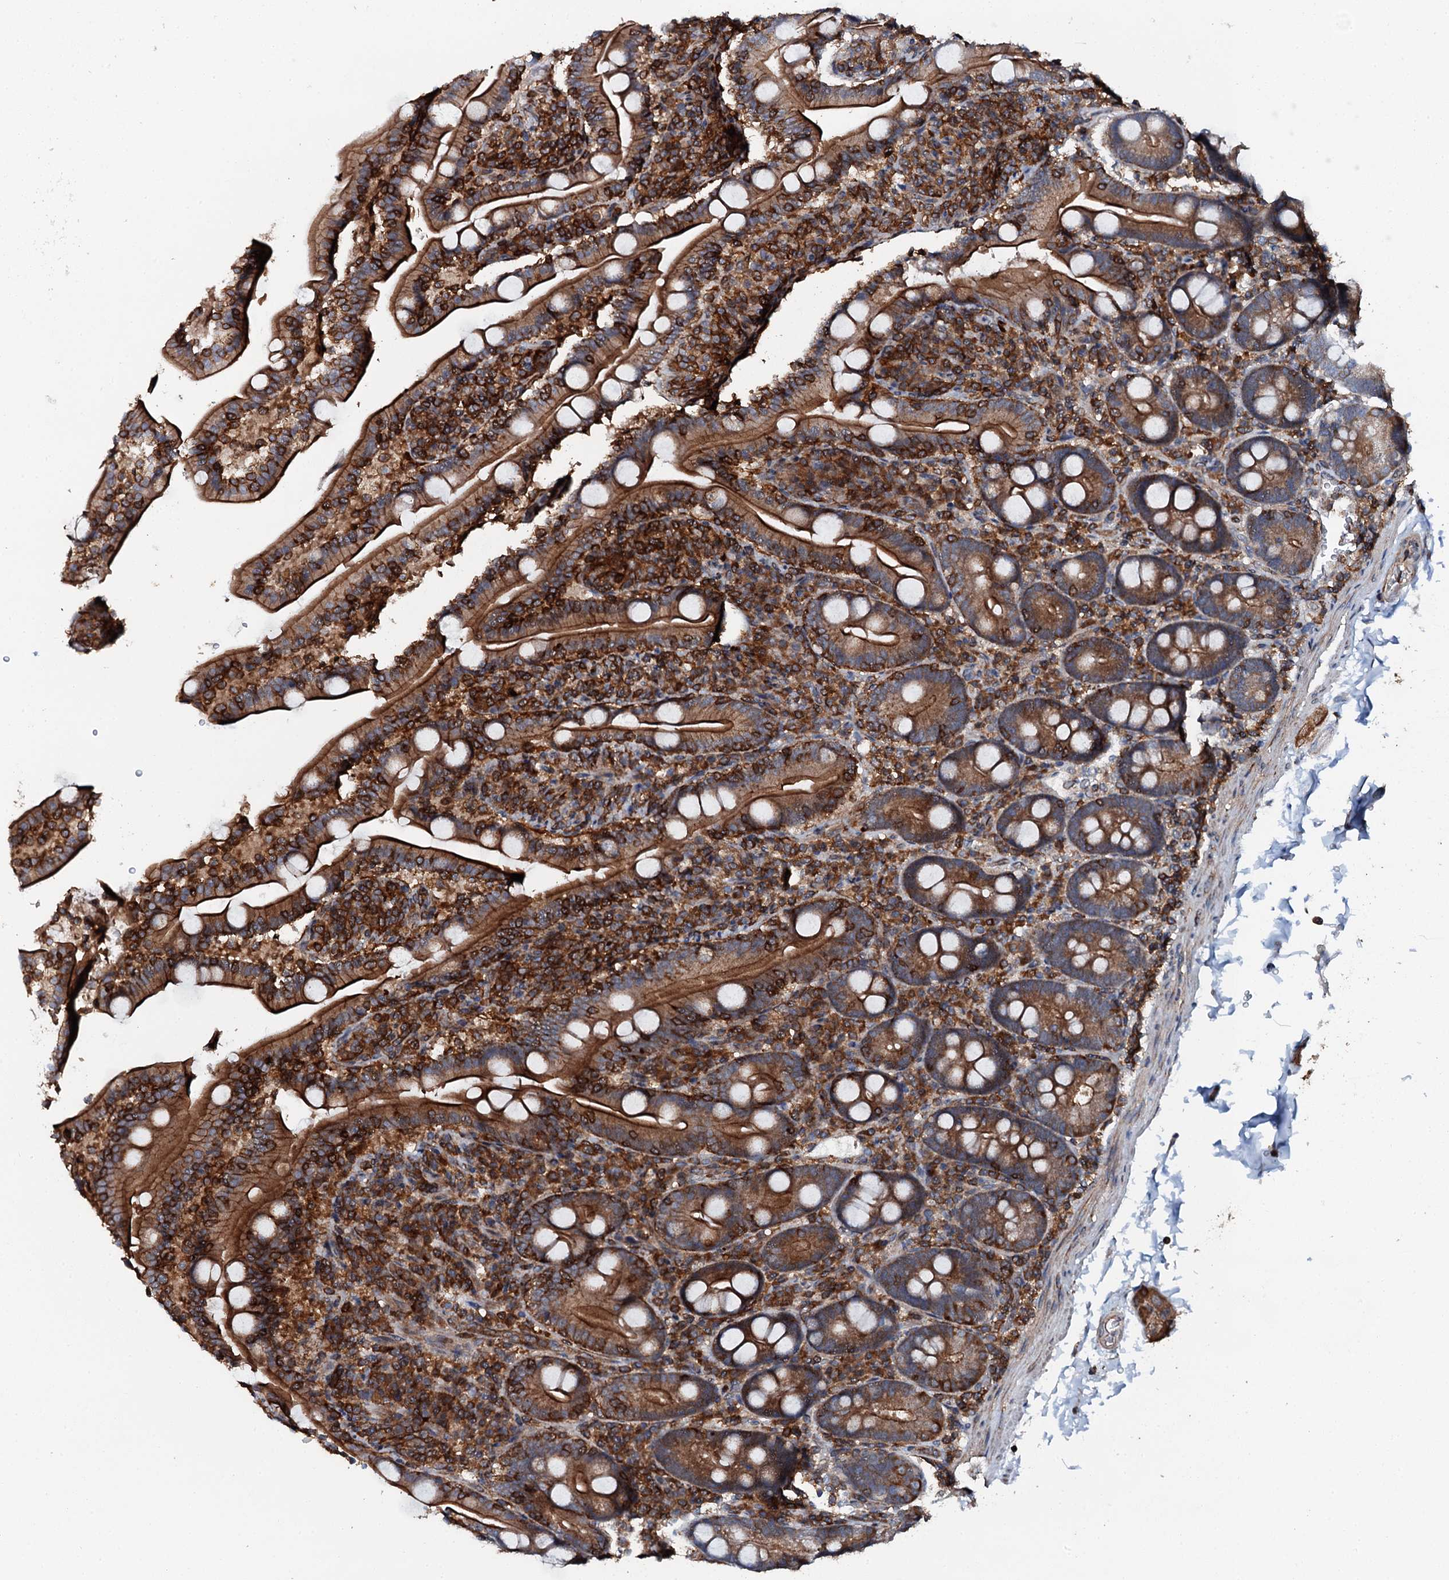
{"staining": {"intensity": "strong", "quantity": ">75%", "location": "cytoplasmic/membranous"}, "tissue": "duodenum", "cell_type": "Glandular cells", "image_type": "normal", "snomed": [{"axis": "morphology", "description": "Normal tissue, NOS"}, {"axis": "topography", "description": "Duodenum"}], "caption": "A micrograph of human duodenum stained for a protein displays strong cytoplasmic/membranous brown staining in glandular cells. The protein of interest is shown in brown color, while the nuclei are stained blue.", "gene": "EDC4", "patient": {"sex": "male", "age": 35}}